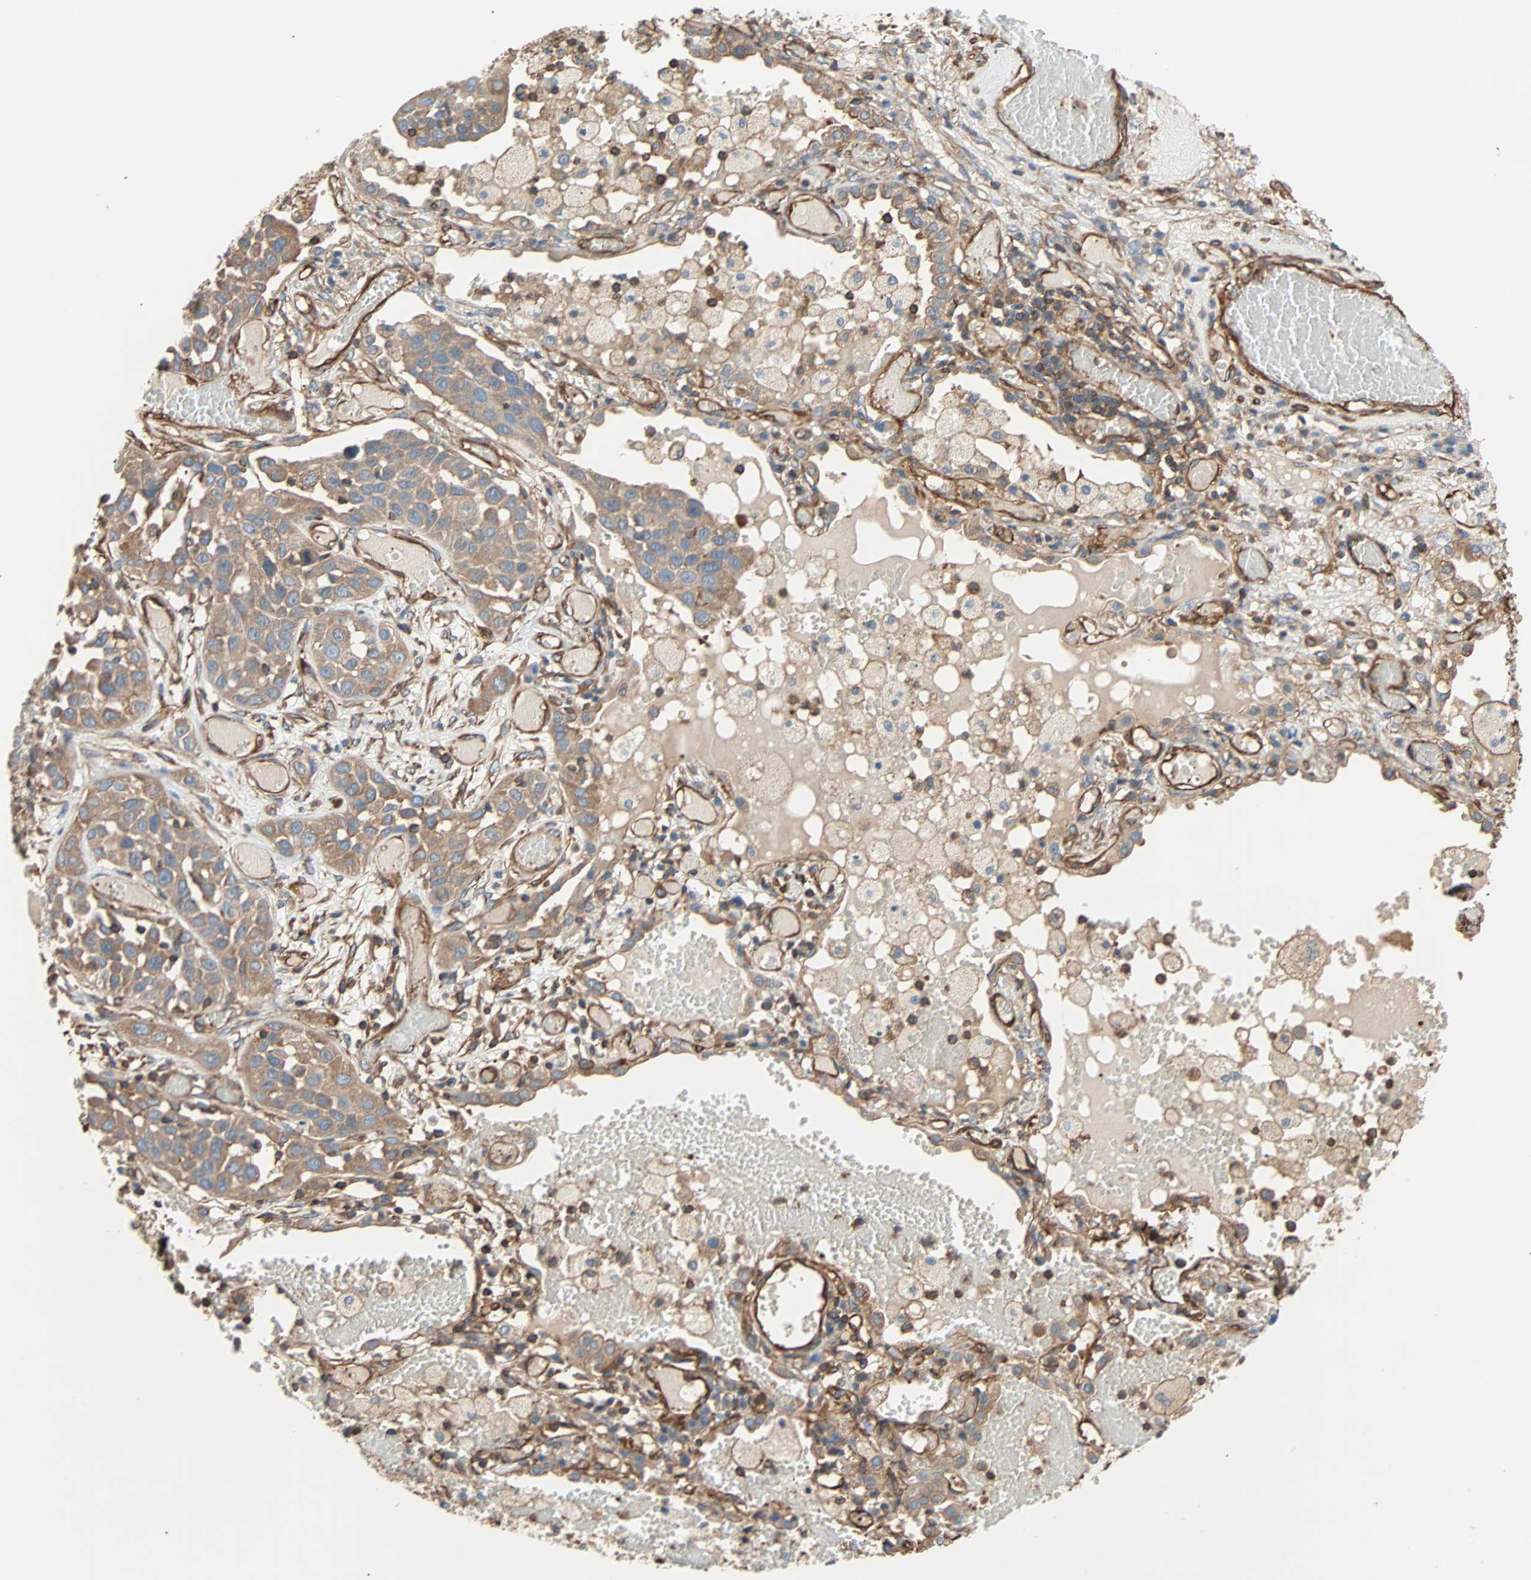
{"staining": {"intensity": "moderate", "quantity": ">75%", "location": "cytoplasmic/membranous"}, "tissue": "lung cancer", "cell_type": "Tumor cells", "image_type": "cancer", "snomed": [{"axis": "morphology", "description": "Squamous cell carcinoma, NOS"}, {"axis": "topography", "description": "Lung"}], "caption": "Human lung cancer (squamous cell carcinoma) stained with a brown dye demonstrates moderate cytoplasmic/membranous positive expression in about >75% of tumor cells.", "gene": "GALNT10", "patient": {"sex": "male", "age": 71}}